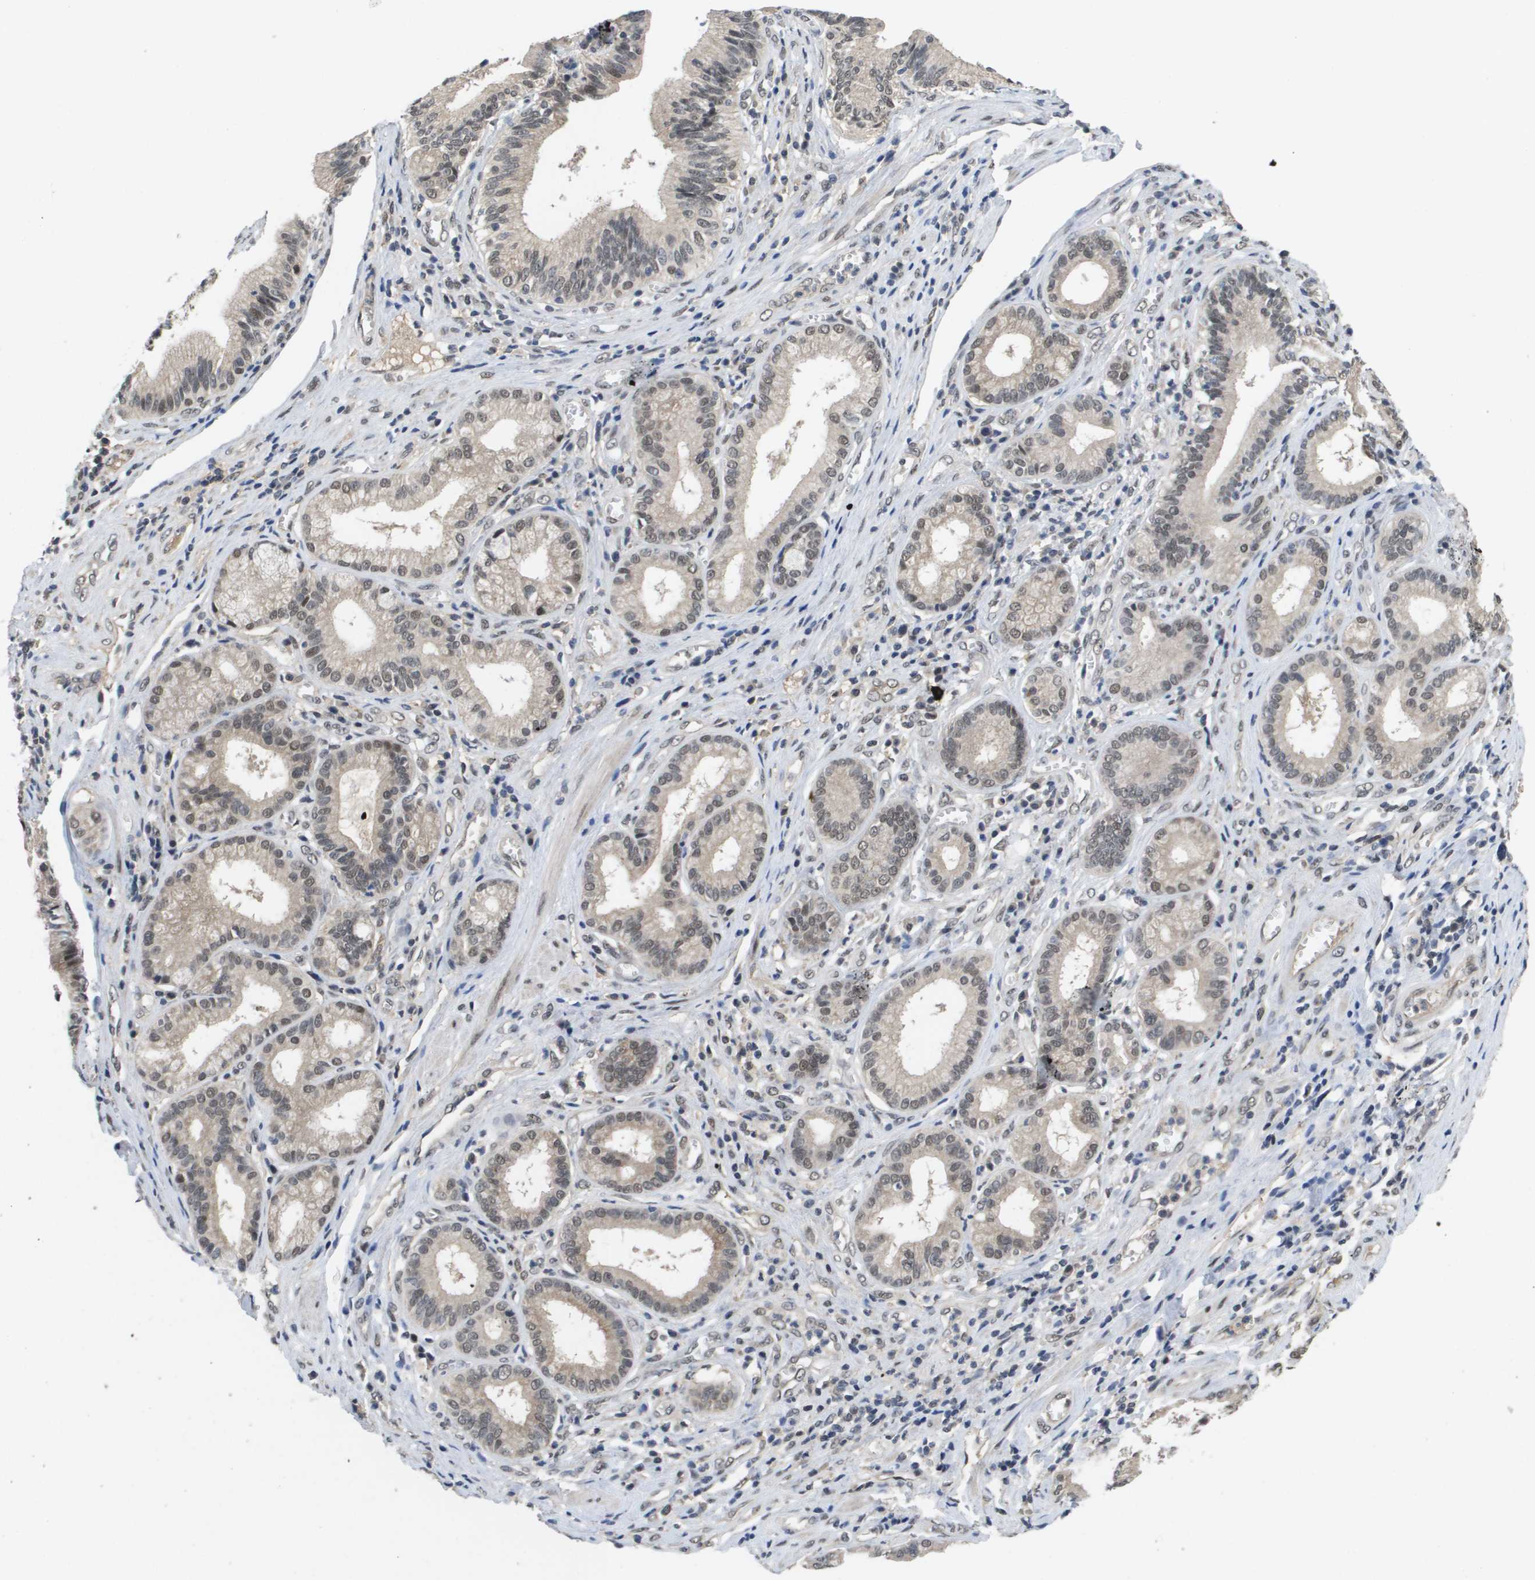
{"staining": {"intensity": "weak", "quantity": "25%-75%", "location": "nuclear"}, "tissue": "pancreatic cancer", "cell_type": "Tumor cells", "image_type": "cancer", "snomed": [{"axis": "morphology", "description": "Adenocarcinoma, NOS"}, {"axis": "topography", "description": "Pancreas"}], "caption": "The micrograph reveals immunohistochemical staining of pancreatic cancer (adenocarcinoma). There is weak nuclear expression is appreciated in about 25%-75% of tumor cells.", "gene": "AMBRA1", "patient": {"sex": "female", "age": 75}}